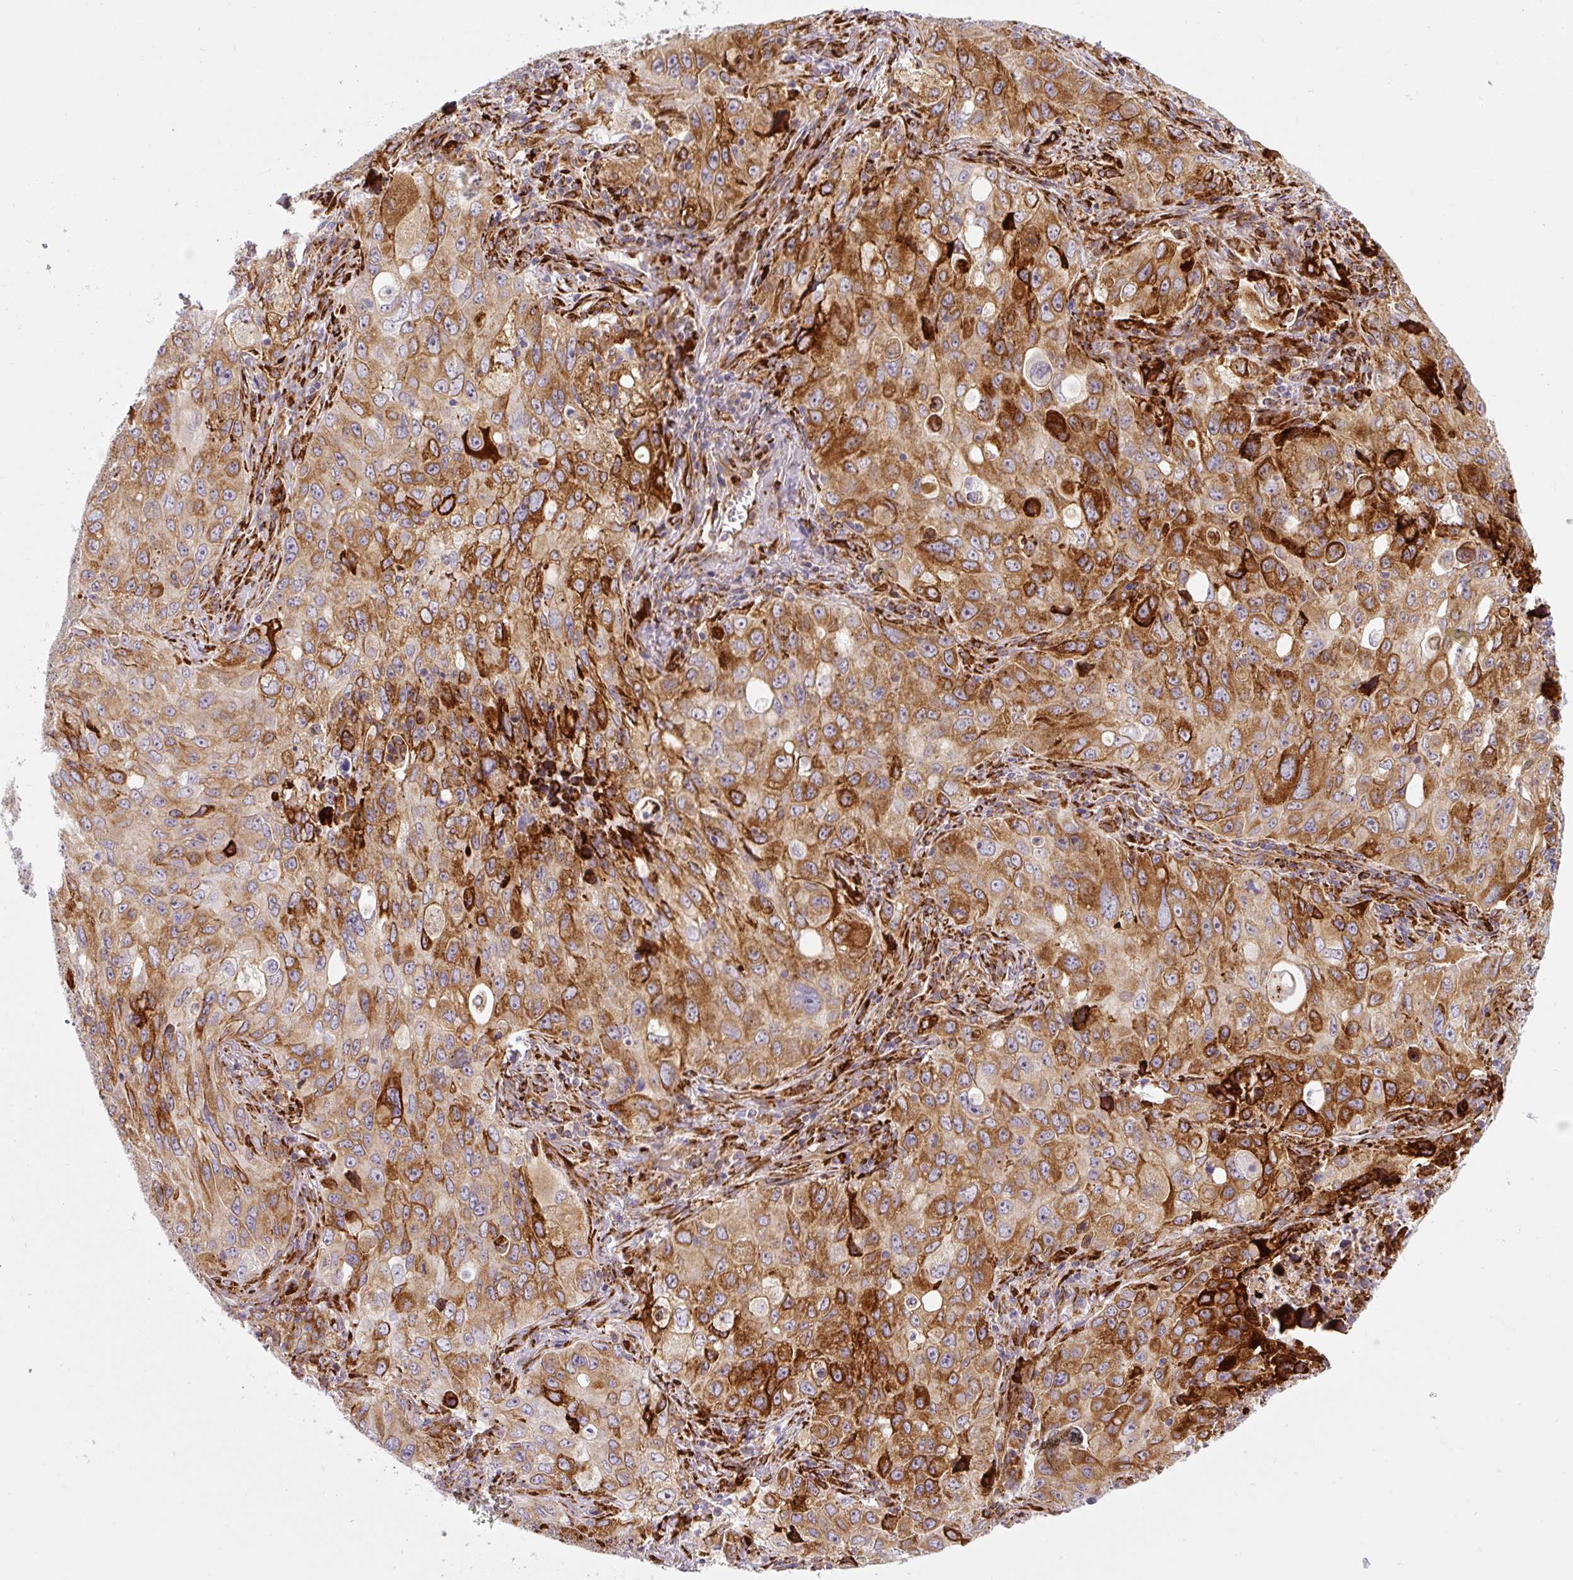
{"staining": {"intensity": "strong", "quantity": ">75%", "location": "cytoplasmic/membranous"}, "tissue": "lung cancer", "cell_type": "Tumor cells", "image_type": "cancer", "snomed": [{"axis": "morphology", "description": "Adenocarcinoma, NOS"}, {"axis": "morphology", "description": "Adenocarcinoma, metastatic, NOS"}, {"axis": "topography", "description": "Lymph node"}, {"axis": "topography", "description": "Lung"}], "caption": "Strong cytoplasmic/membranous positivity is seen in approximately >75% of tumor cells in lung adenocarcinoma. The protein of interest is stained brown, and the nuclei are stained in blue (DAB IHC with brightfield microscopy, high magnification).", "gene": "DISP3", "patient": {"sex": "female", "age": 42}}